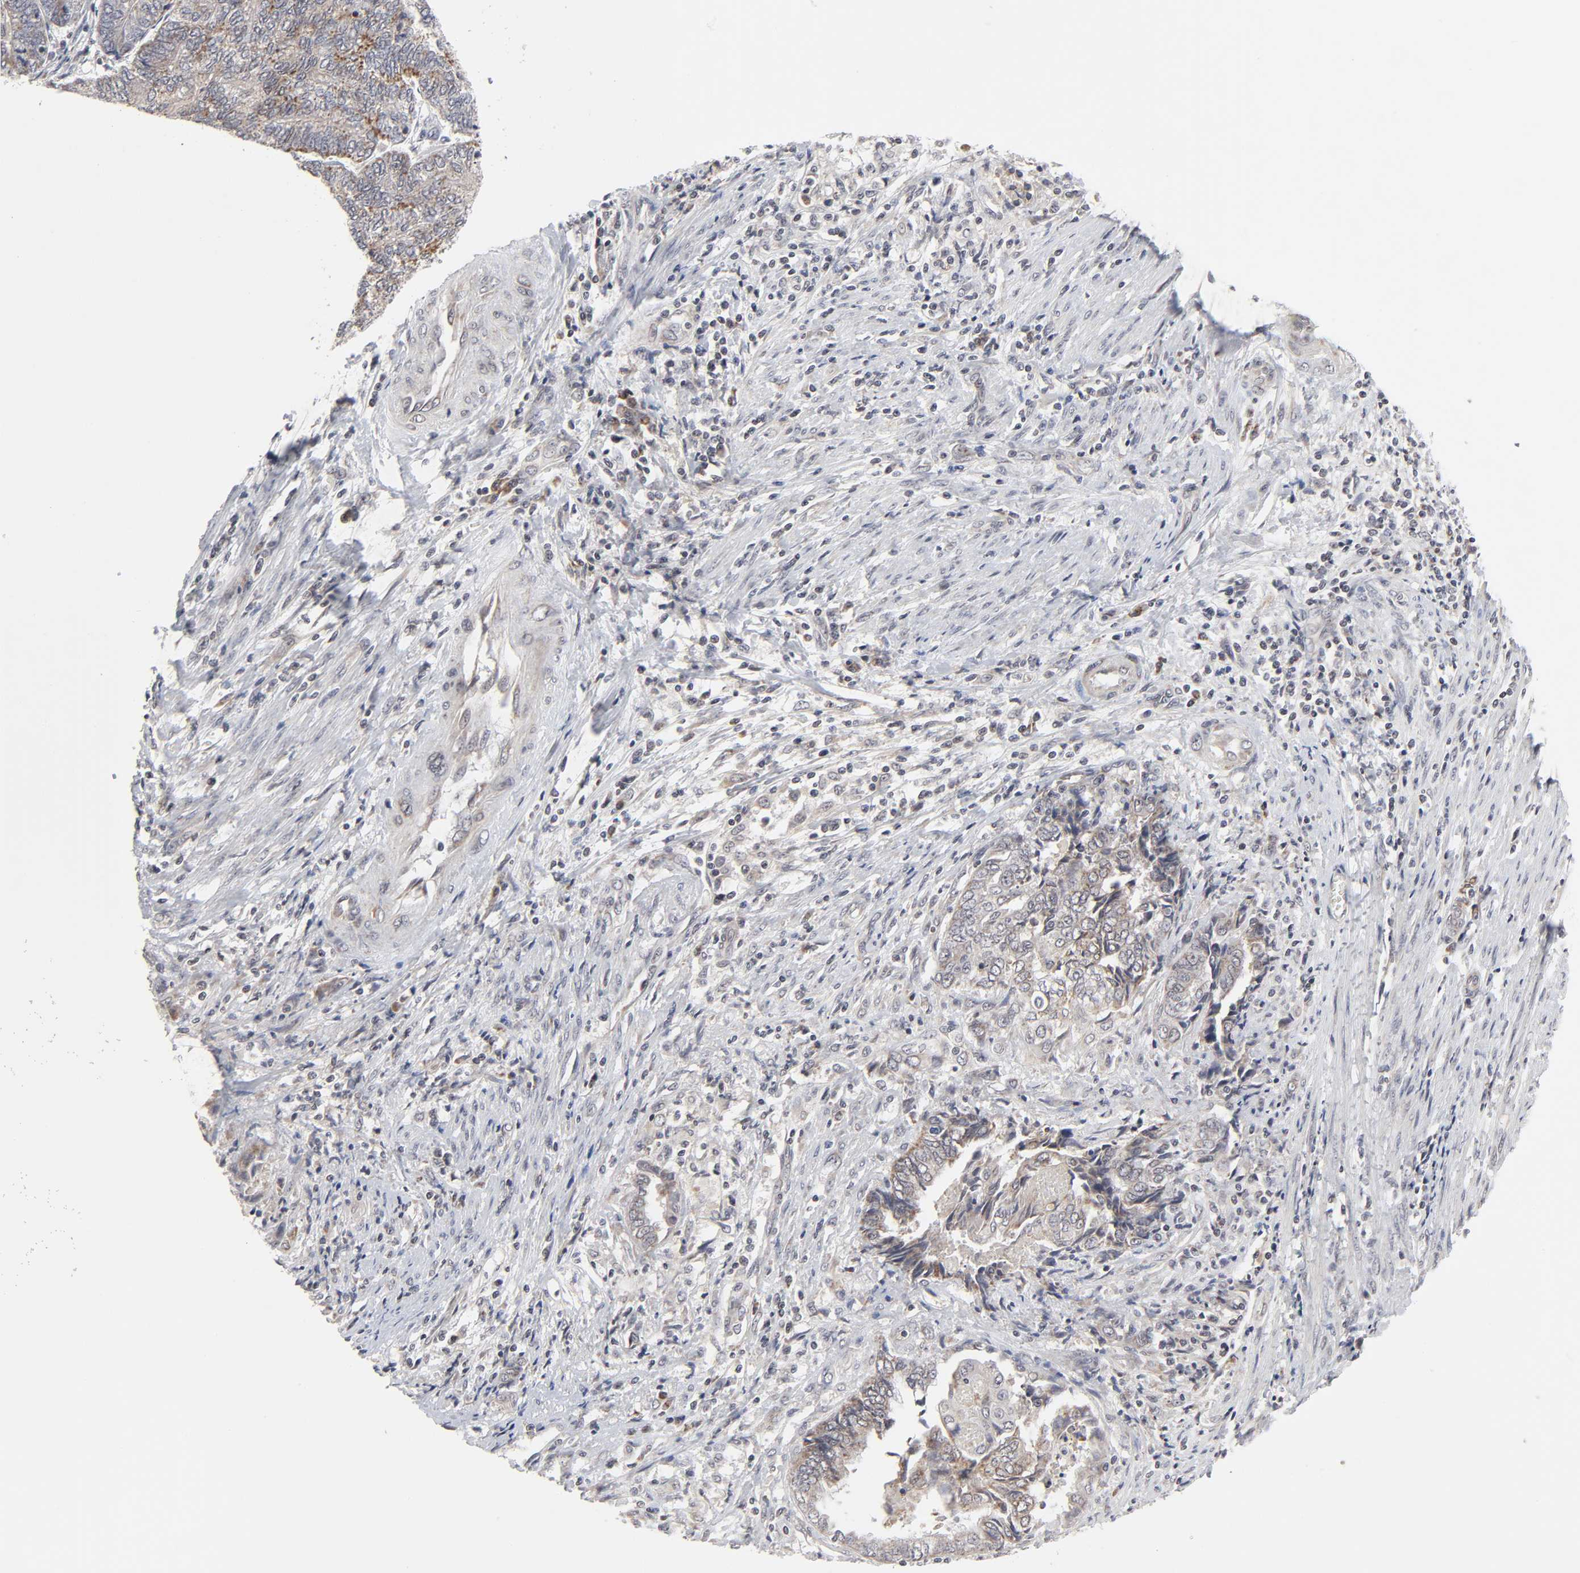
{"staining": {"intensity": "moderate", "quantity": ">75%", "location": "cytoplasmic/membranous"}, "tissue": "endometrial cancer", "cell_type": "Tumor cells", "image_type": "cancer", "snomed": [{"axis": "morphology", "description": "Adenocarcinoma, NOS"}, {"axis": "topography", "description": "Uterus"}, {"axis": "topography", "description": "Endometrium"}], "caption": "Protein staining demonstrates moderate cytoplasmic/membranous positivity in approximately >75% of tumor cells in adenocarcinoma (endometrial). (DAB IHC, brown staining for protein, blue staining for nuclei).", "gene": "AUH", "patient": {"sex": "female", "age": 70}}